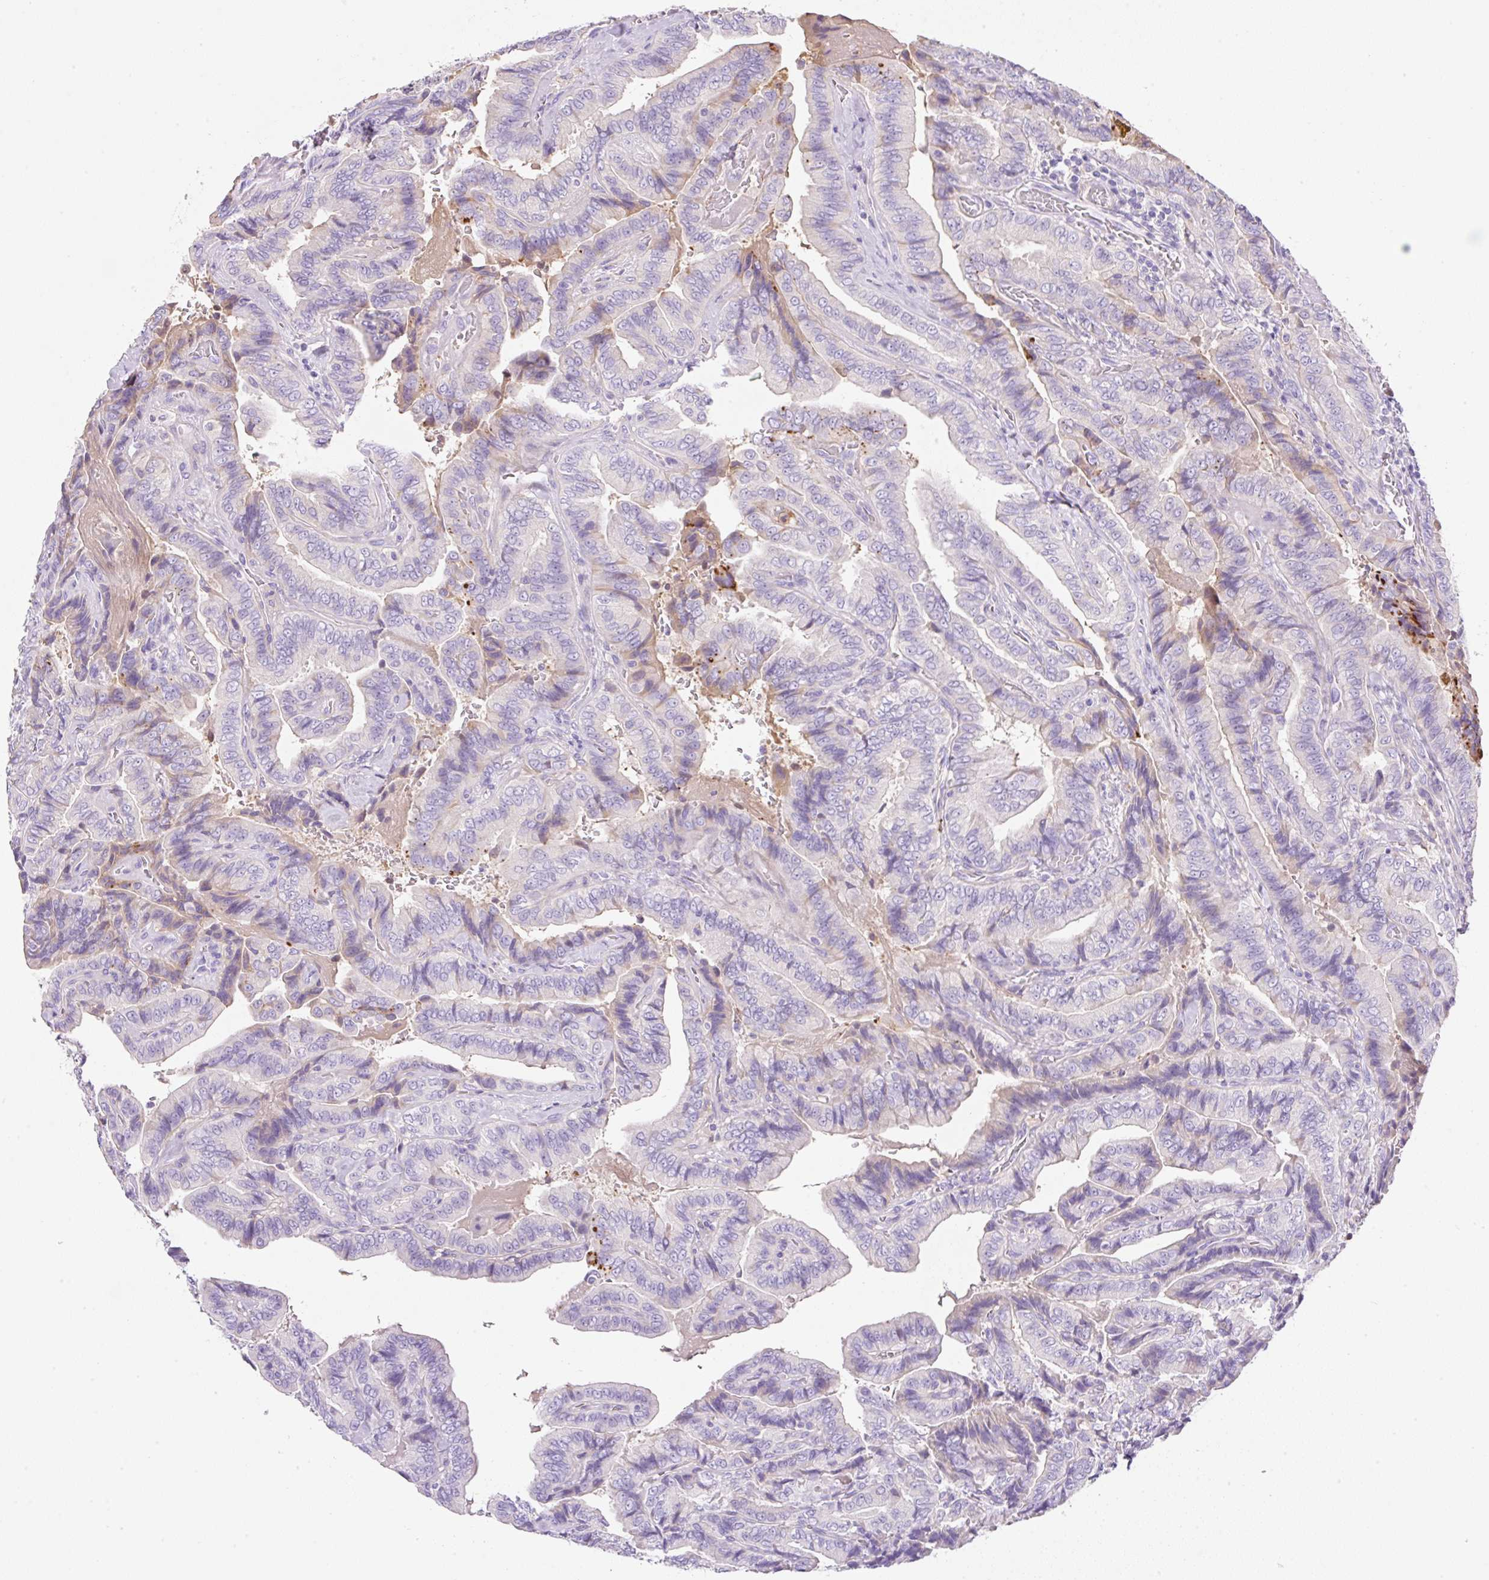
{"staining": {"intensity": "negative", "quantity": "none", "location": "none"}, "tissue": "thyroid cancer", "cell_type": "Tumor cells", "image_type": "cancer", "snomed": [{"axis": "morphology", "description": "Papillary adenocarcinoma, NOS"}, {"axis": "topography", "description": "Thyroid gland"}], "caption": "Immunohistochemistry (IHC) of thyroid cancer (papillary adenocarcinoma) reveals no positivity in tumor cells.", "gene": "TDRD15", "patient": {"sex": "male", "age": 61}}